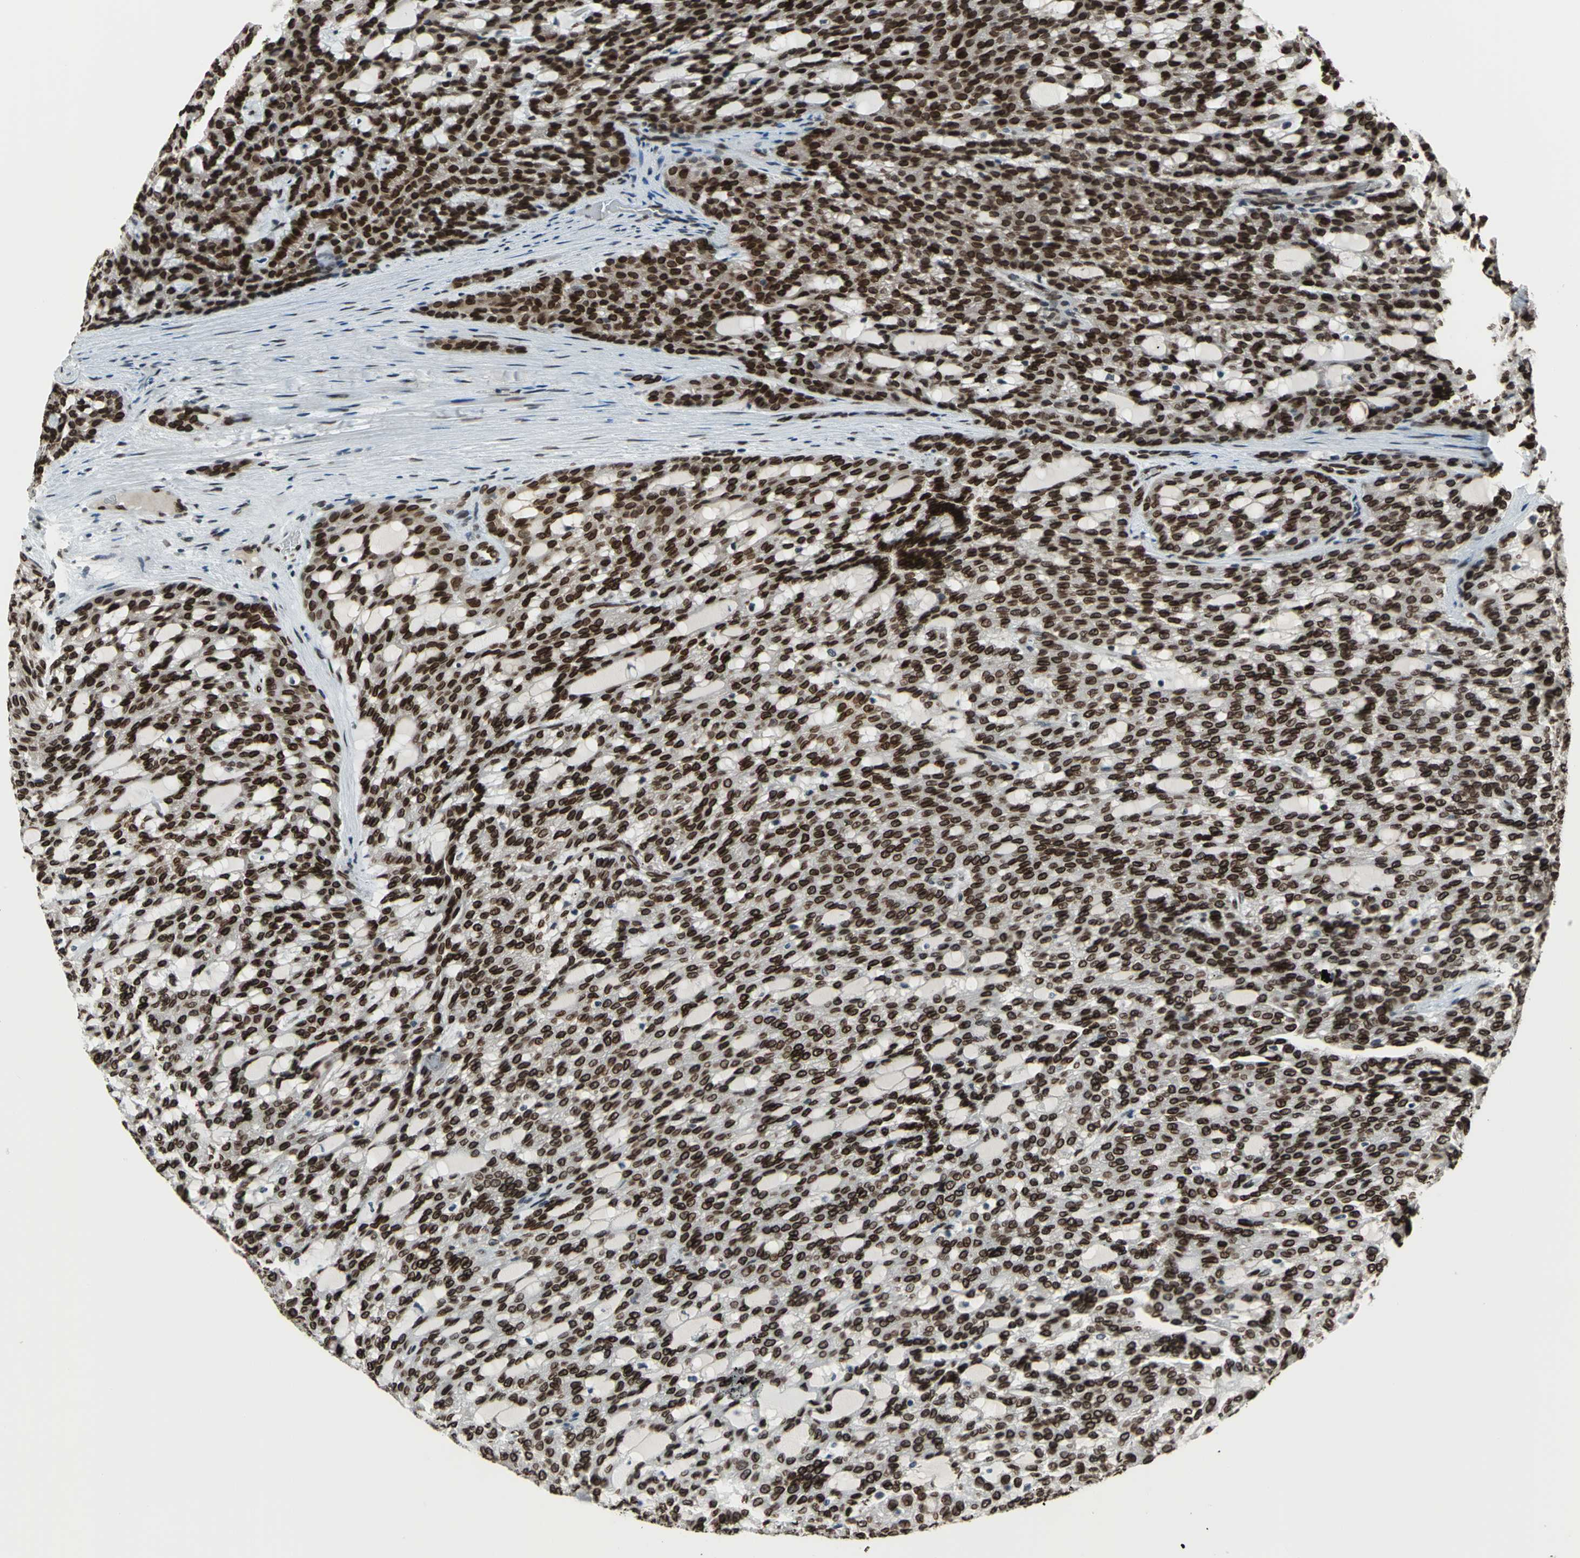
{"staining": {"intensity": "strong", "quantity": ">75%", "location": "cytoplasmic/membranous,nuclear"}, "tissue": "renal cancer", "cell_type": "Tumor cells", "image_type": "cancer", "snomed": [{"axis": "morphology", "description": "Adenocarcinoma, NOS"}, {"axis": "topography", "description": "Kidney"}], "caption": "This photomicrograph shows immunohistochemistry staining of renal cancer (adenocarcinoma), with high strong cytoplasmic/membranous and nuclear staining in approximately >75% of tumor cells.", "gene": "ISY1", "patient": {"sex": "male", "age": 63}}